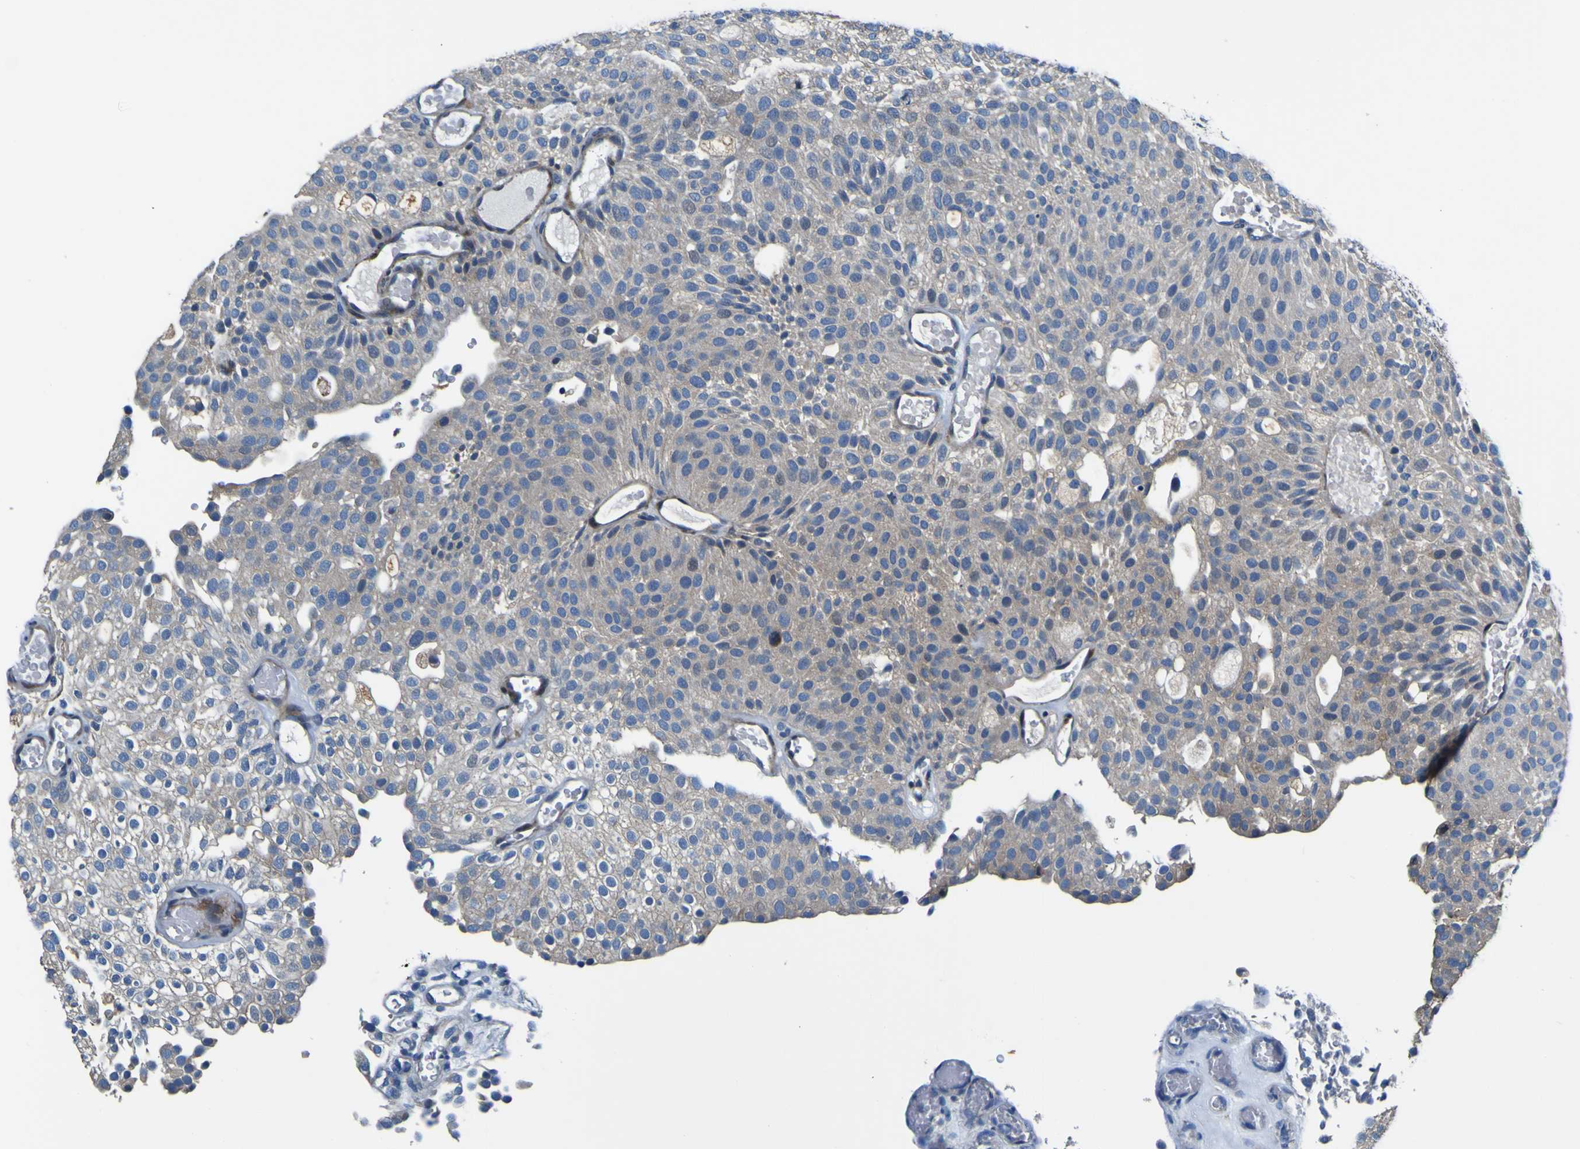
{"staining": {"intensity": "negative", "quantity": "none", "location": "none"}, "tissue": "urothelial cancer", "cell_type": "Tumor cells", "image_type": "cancer", "snomed": [{"axis": "morphology", "description": "Urothelial carcinoma, Low grade"}, {"axis": "topography", "description": "Urinary bladder"}], "caption": "The micrograph demonstrates no significant positivity in tumor cells of urothelial cancer.", "gene": "AGAP3", "patient": {"sex": "male", "age": 78}}